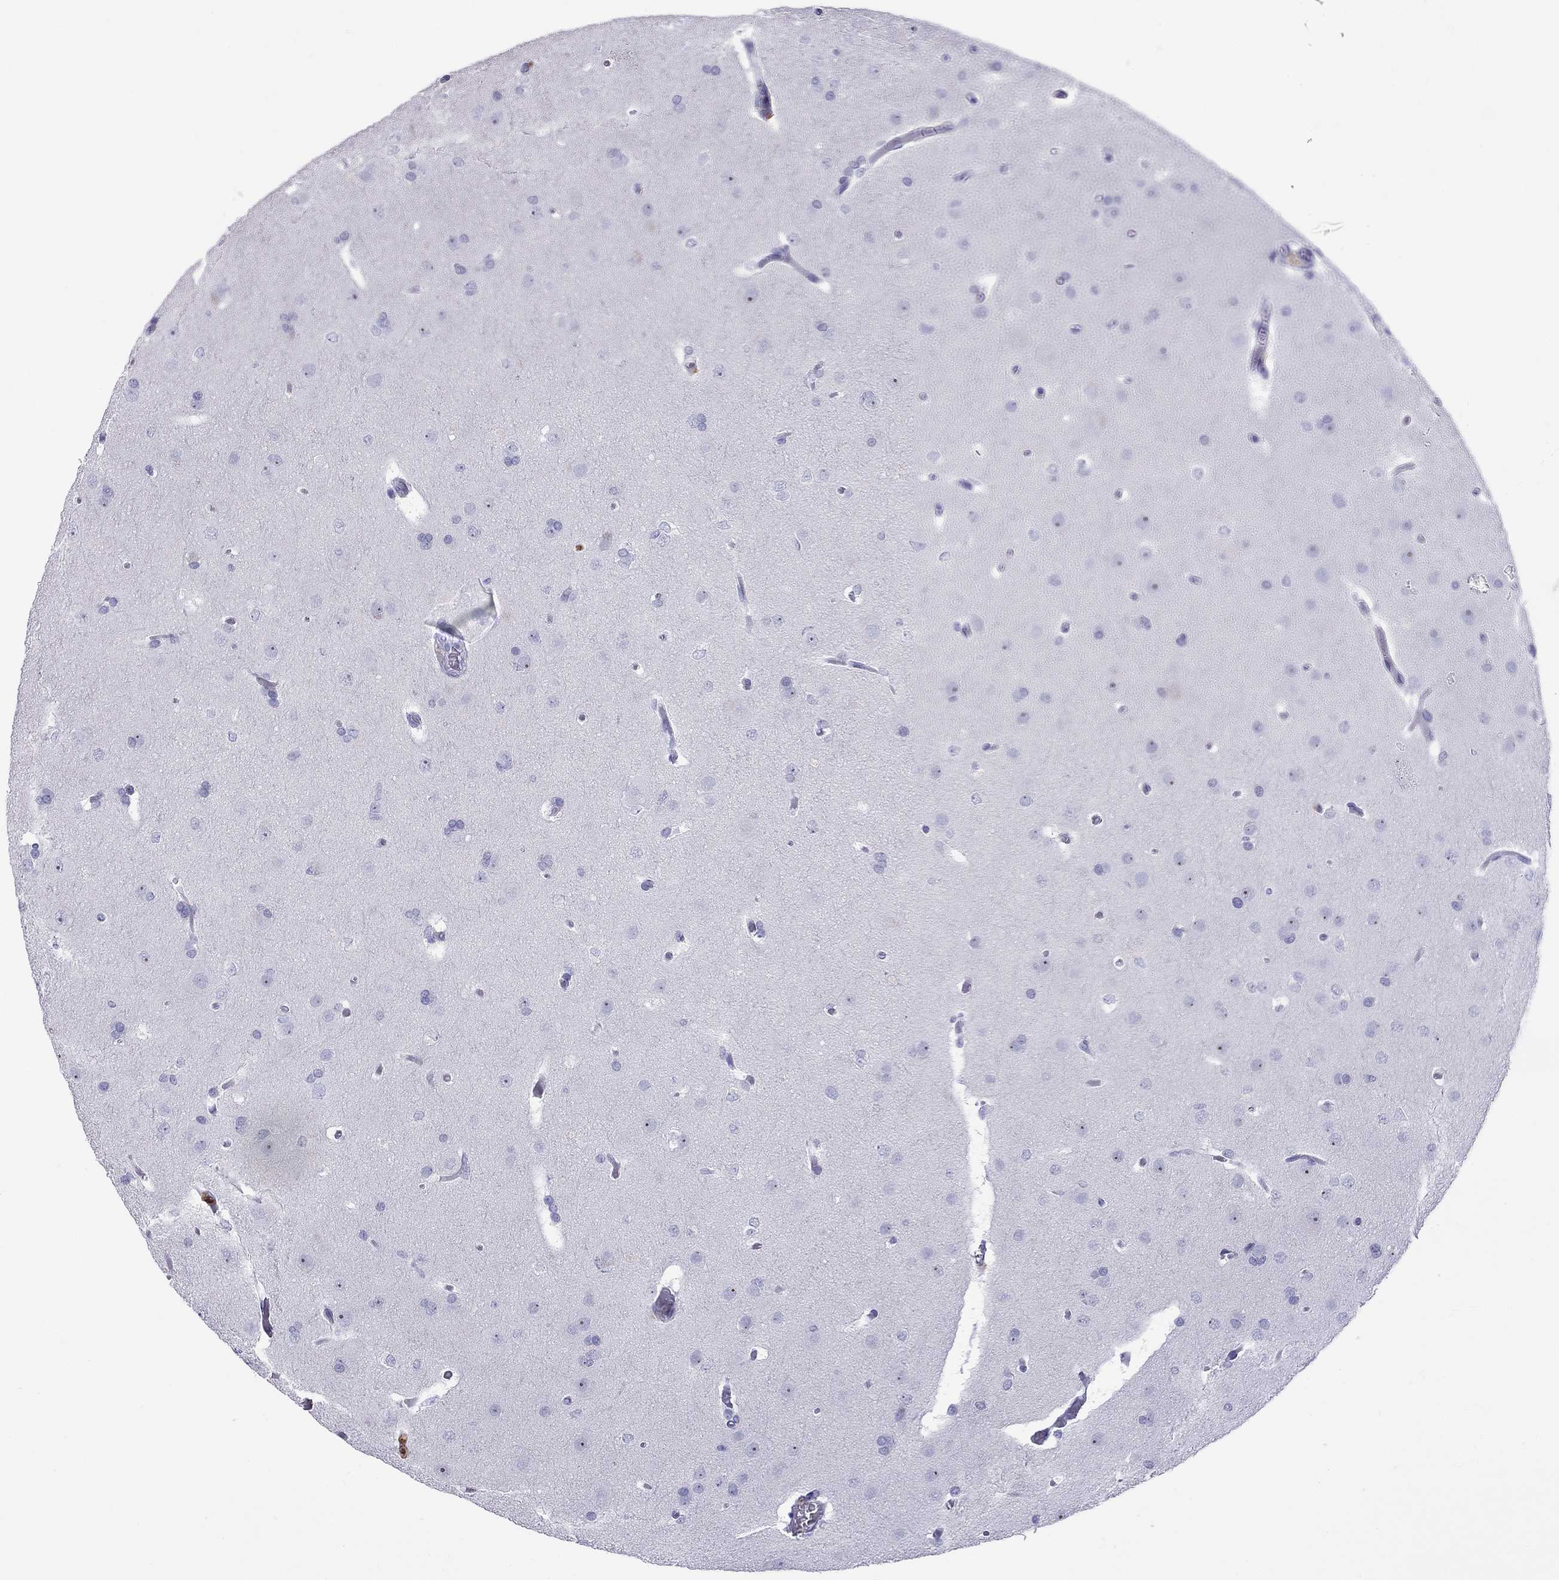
{"staining": {"intensity": "negative", "quantity": "none", "location": "none"}, "tissue": "glioma", "cell_type": "Tumor cells", "image_type": "cancer", "snomed": [{"axis": "morphology", "description": "Glioma, malignant, Low grade"}, {"axis": "topography", "description": "Brain"}], "caption": "Immunohistochemistry photomicrograph of neoplastic tissue: human malignant glioma (low-grade) stained with DAB (3,3'-diaminobenzidine) shows no significant protein expression in tumor cells.", "gene": "SLAMF1", "patient": {"sex": "female", "age": 32}}